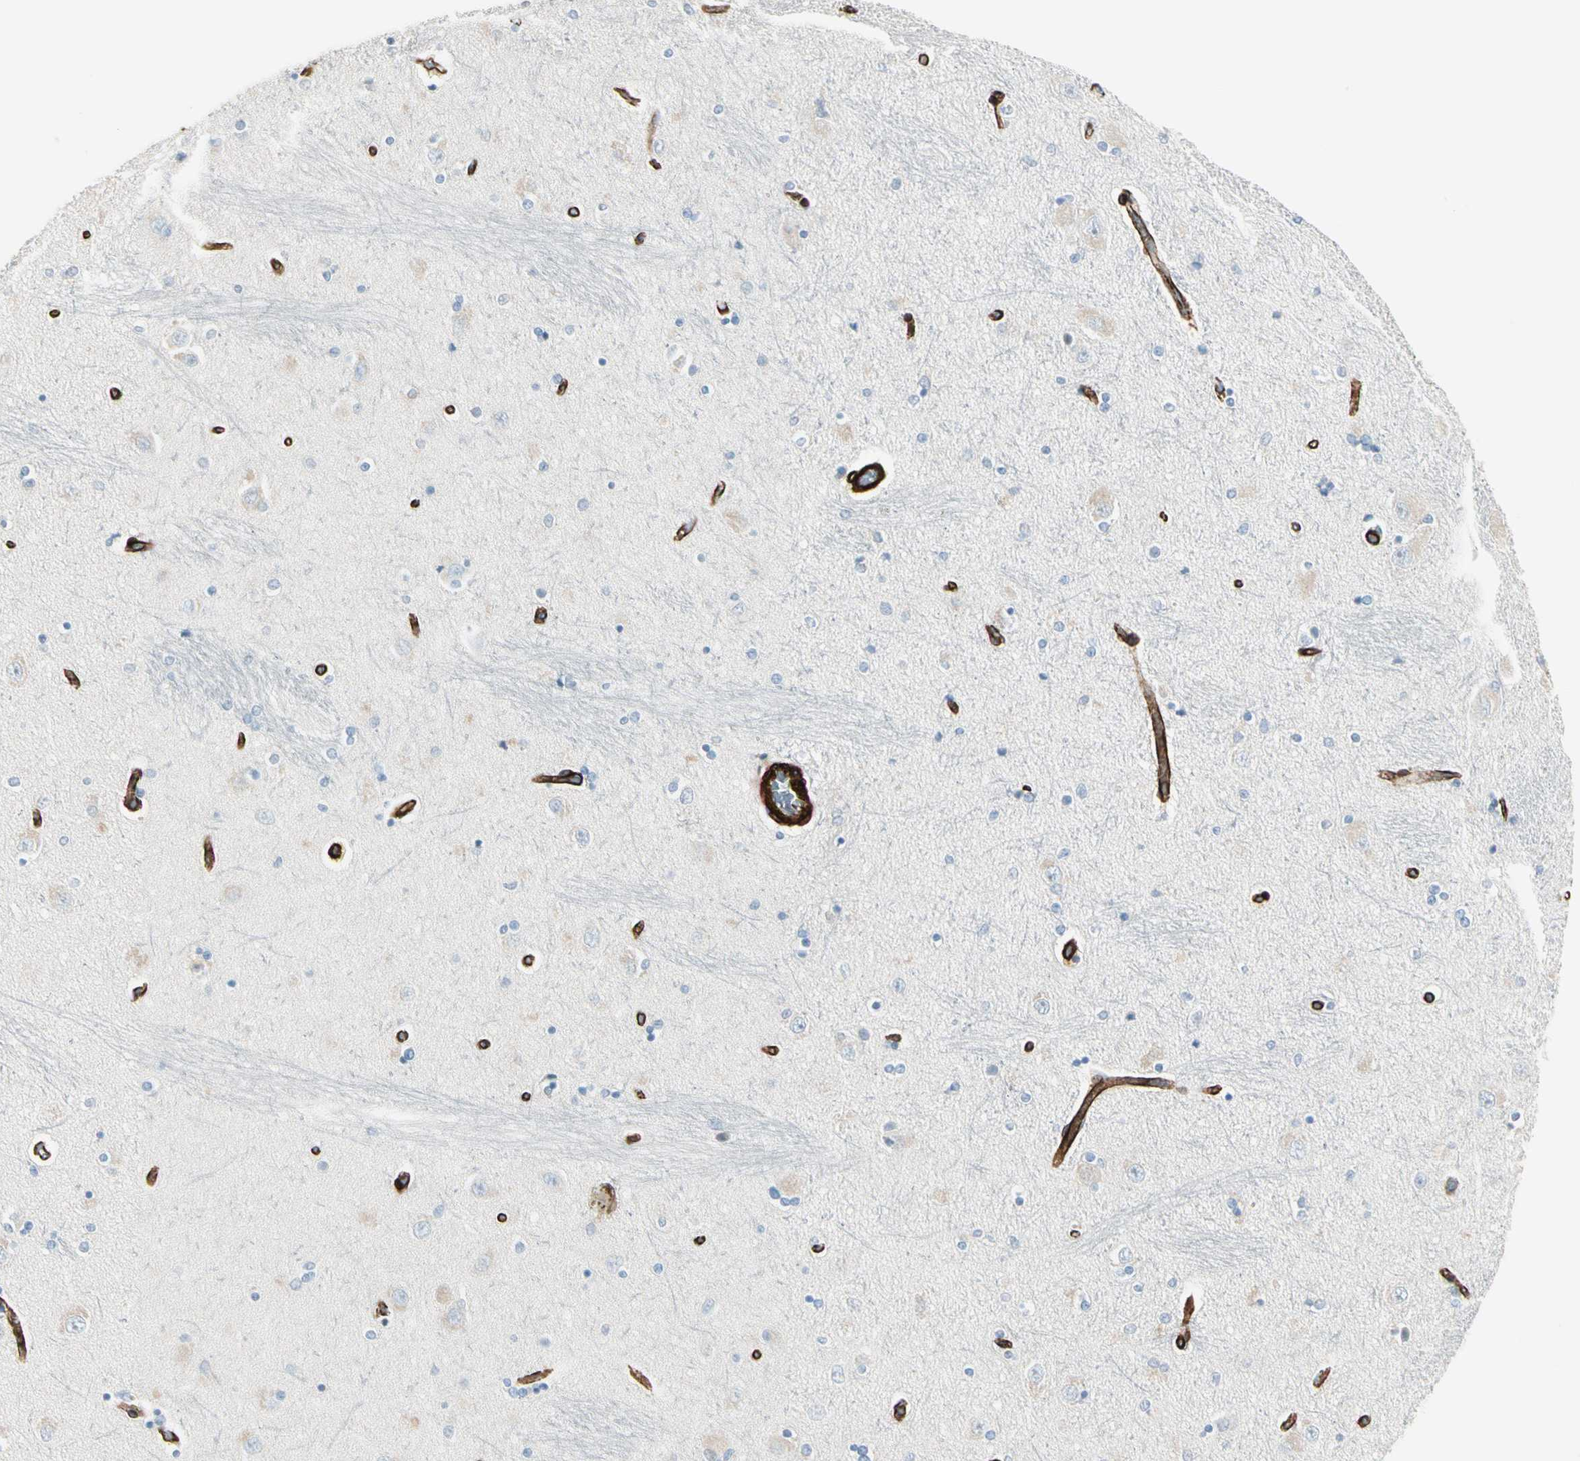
{"staining": {"intensity": "negative", "quantity": "none", "location": "none"}, "tissue": "hippocampus", "cell_type": "Glial cells", "image_type": "normal", "snomed": [{"axis": "morphology", "description": "Normal tissue, NOS"}, {"axis": "topography", "description": "Hippocampus"}], "caption": "Hippocampus was stained to show a protein in brown. There is no significant expression in glial cells. The staining is performed using DAB brown chromogen with nuclei counter-stained in using hematoxylin.", "gene": "CALD1", "patient": {"sex": "female", "age": 54}}